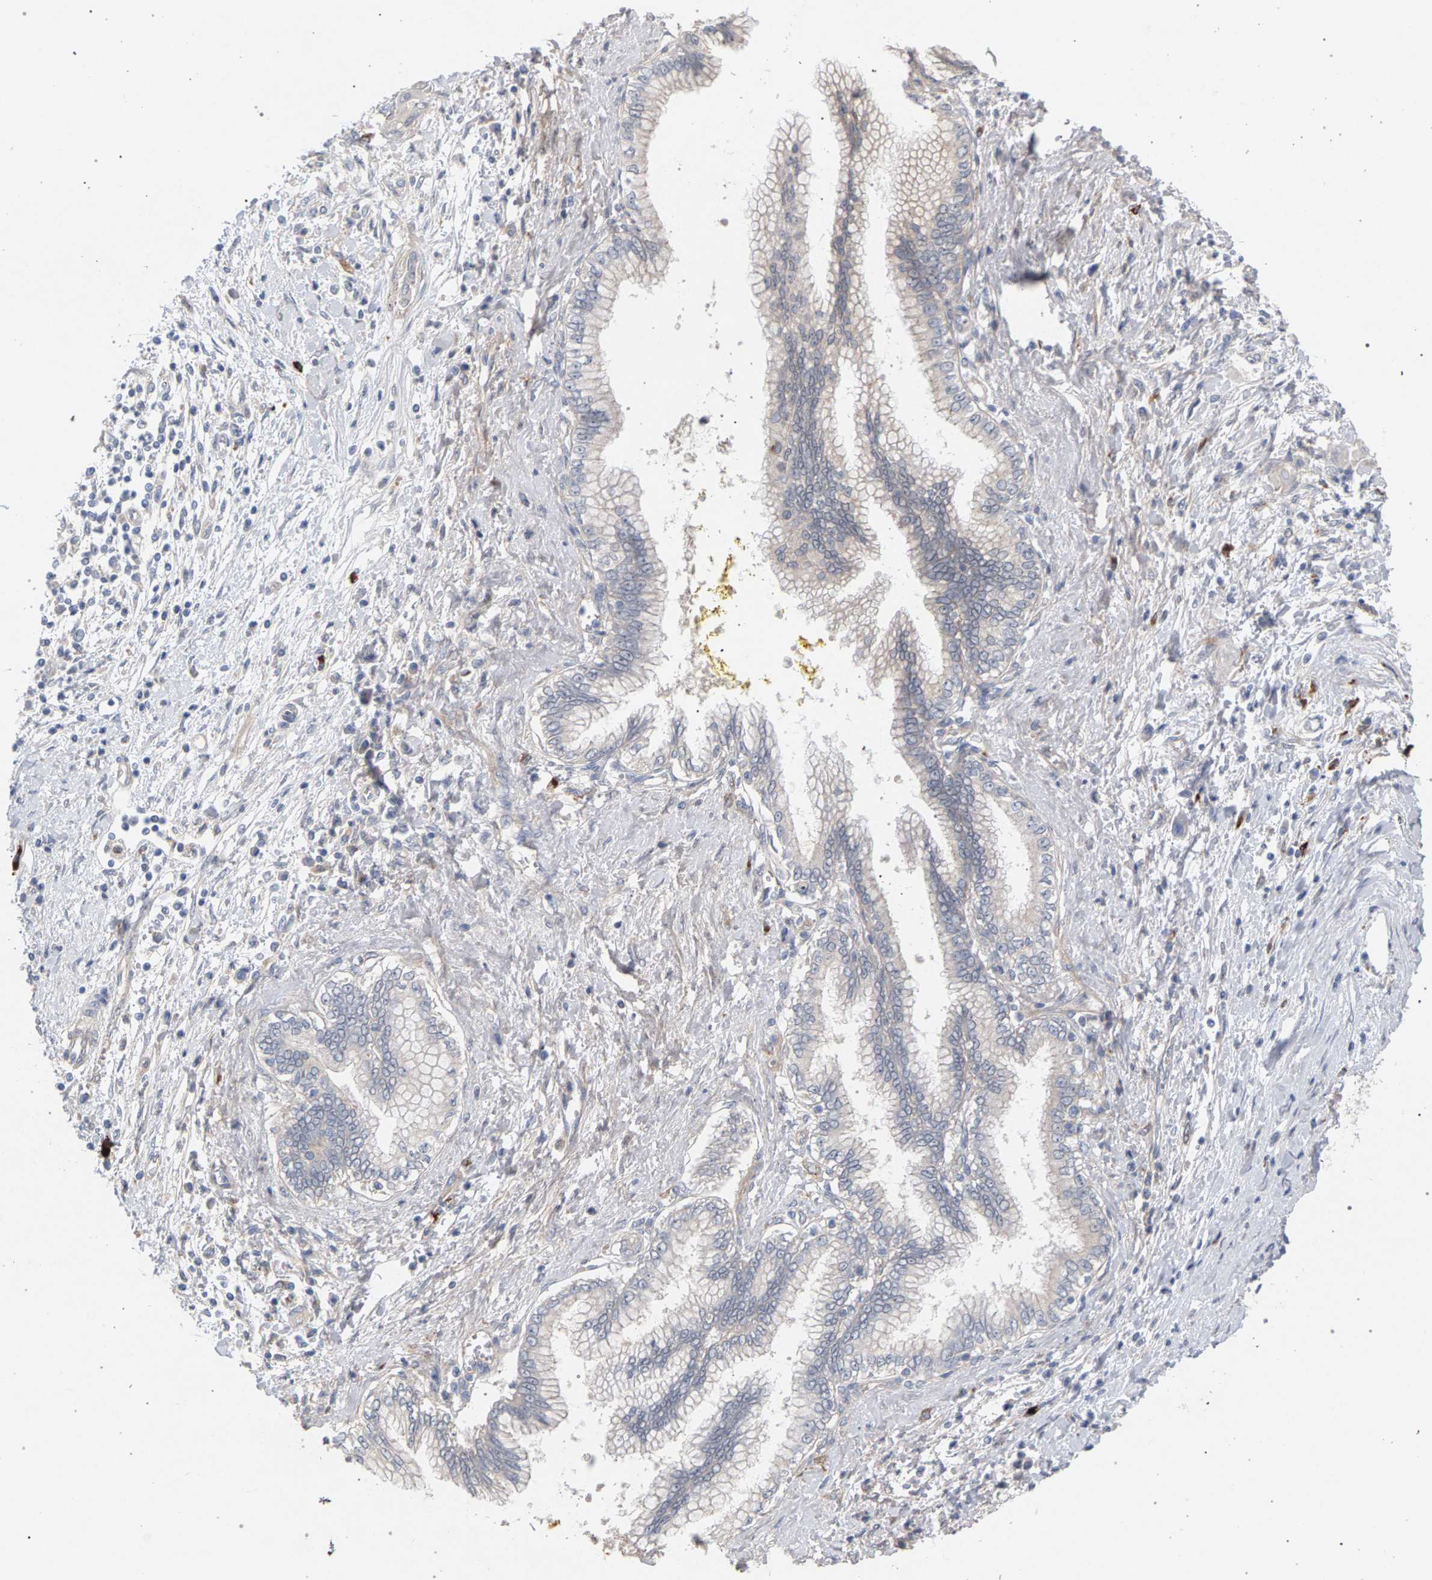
{"staining": {"intensity": "negative", "quantity": "none", "location": "none"}, "tissue": "pancreatic cancer", "cell_type": "Tumor cells", "image_type": "cancer", "snomed": [{"axis": "morphology", "description": "Adenocarcinoma, NOS"}, {"axis": "topography", "description": "Pancreas"}], "caption": "The histopathology image exhibits no significant positivity in tumor cells of pancreatic cancer. (DAB immunohistochemistry with hematoxylin counter stain).", "gene": "MAMDC2", "patient": {"sex": "male", "age": 58}}